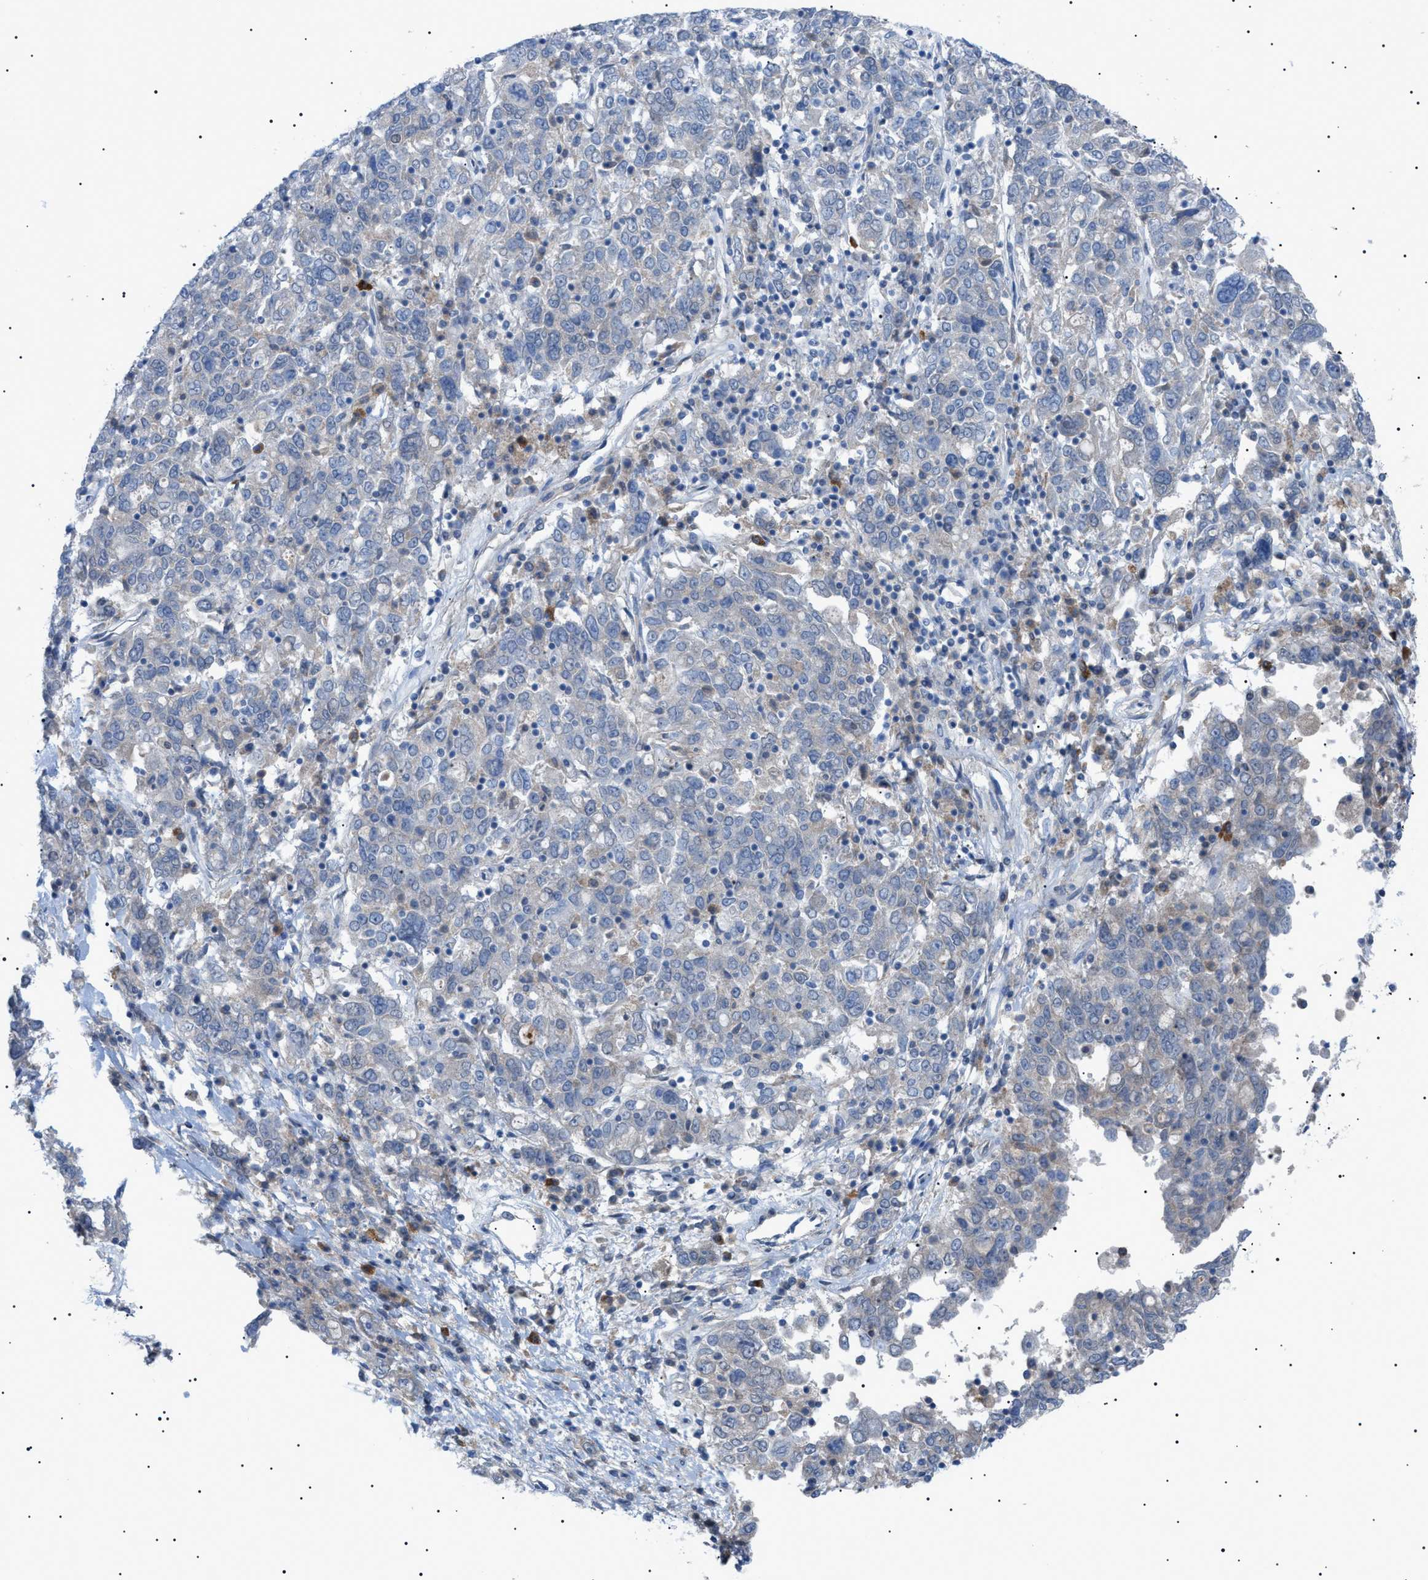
{"staining": {"intensity": "weak", "quantity": "<25%", "location": "cytoplasmic/membranous"}, "tissue": "ovarian cancer", "cell_type": "Tumor cells", "image_type": "cancer", "snomed": [{"axis": "morphology", "description": "Carcinoma, endometroid"}, {"axis": "topography", "description": "Ovary"}], "caption": "Immunohistochemistry photomicrograph of neoplastic tissue: human endometroid carcinoma (ovarian) stained with DAB demonstrates no significant protein staining in tumor cells.", "gene": "ADAMTS1", "patient": {"sex": "female", "age": 62}}